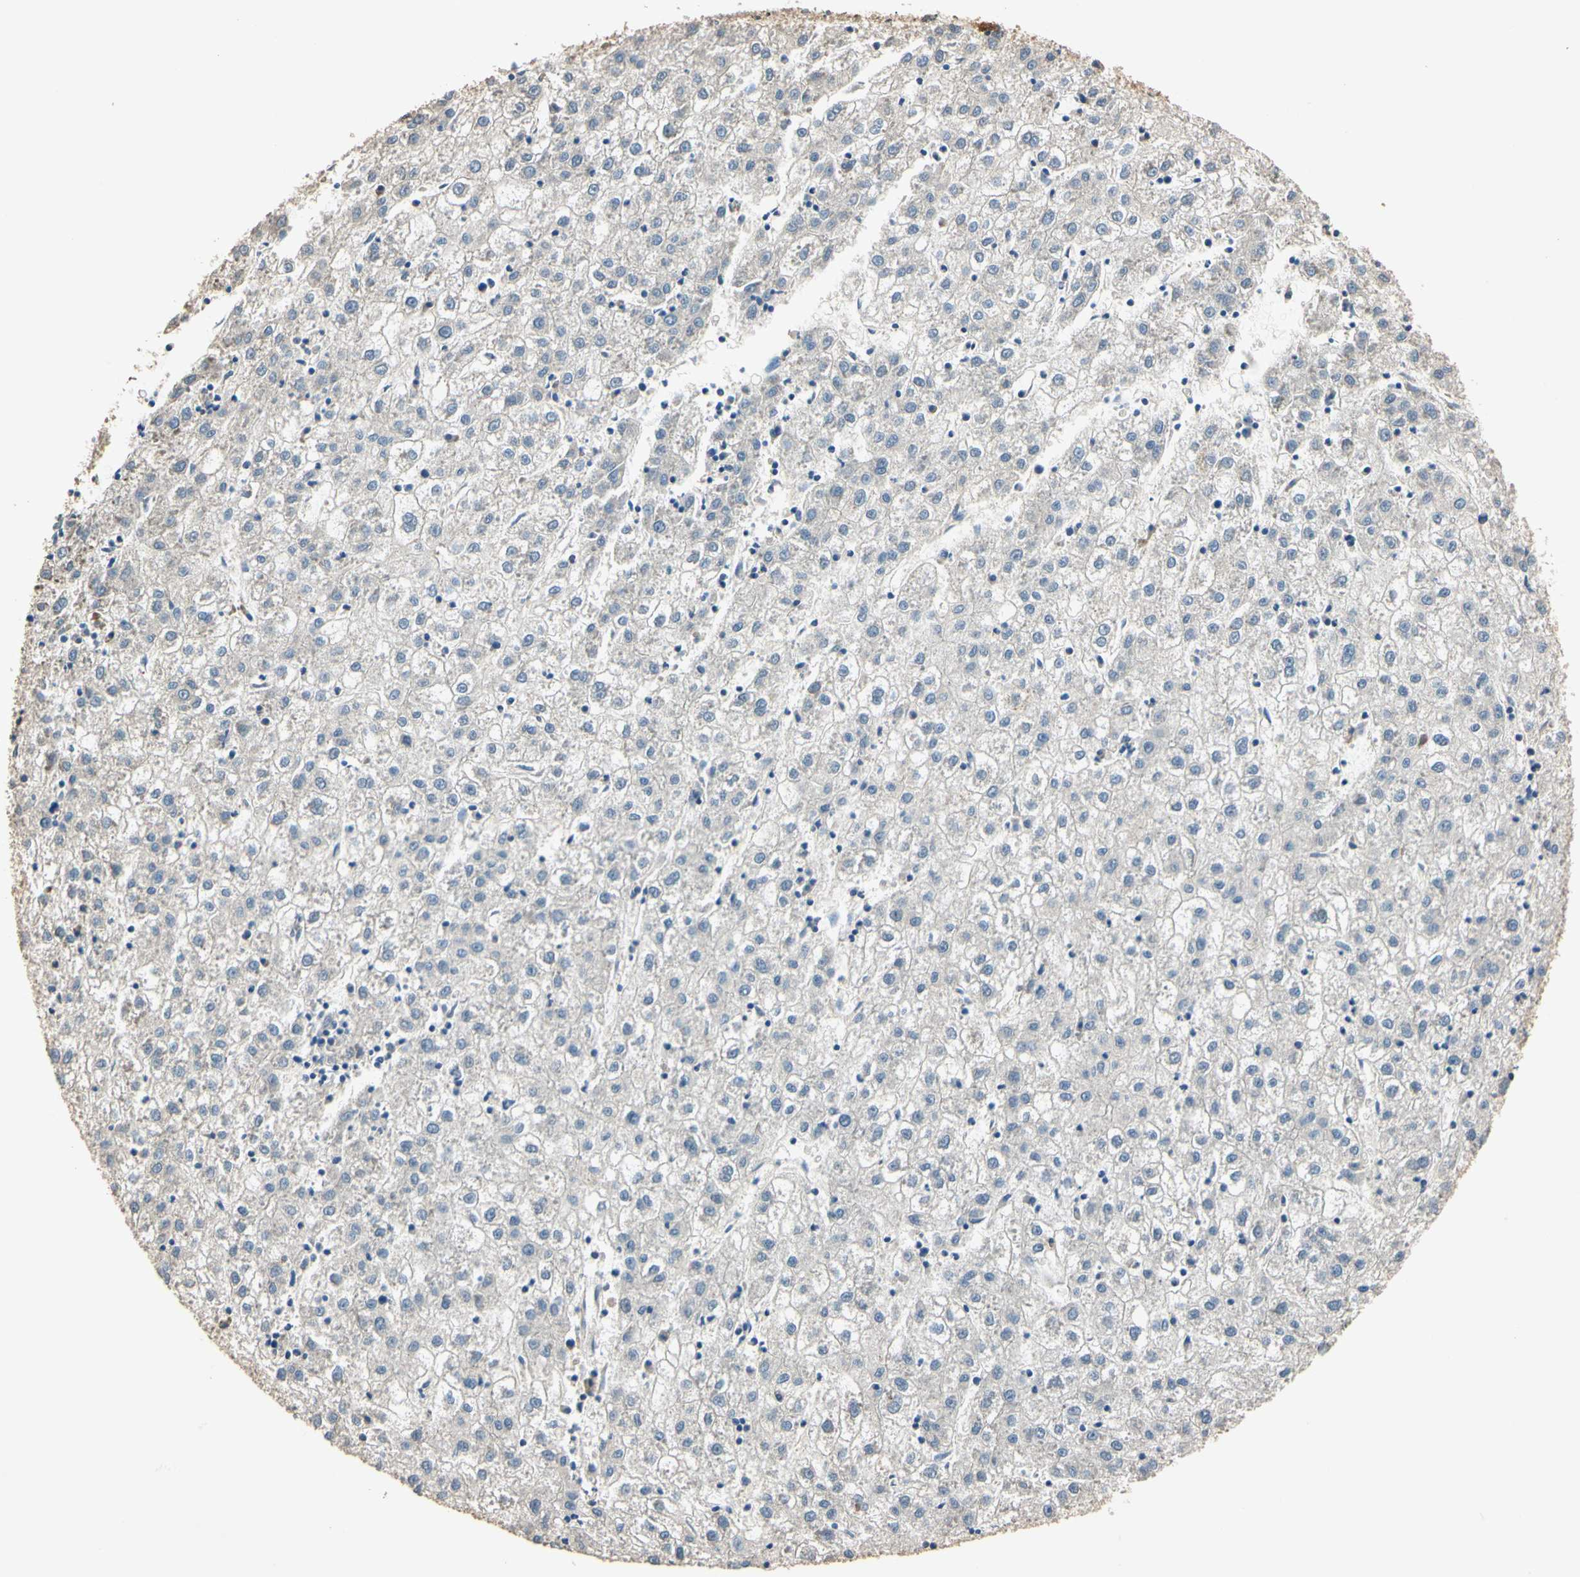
{"staining": {"intensity": "negative", "quantity": "none", "location": "none"}, "tissue": "liver cancer", "cell_type": "Tumor cells", "image_type": "cancer", "snomed": [{"axis": "morphology", "description": "Carcinoma, Hepatocellular, NOS"}, {"axis": "topography", "description": "Liver"}], "caption": "High magnification brightfield microscopy of liver hepatocellular carcinoma stained with DAB (3,3'-diaminobenzidine) (brown) and counterstained with hematoxylin (blue): tumor cells show no significant expression. Nuclei are stained in blue.", "gene": "AKAP9", "patient": {"sex": "male", "age": 72}}